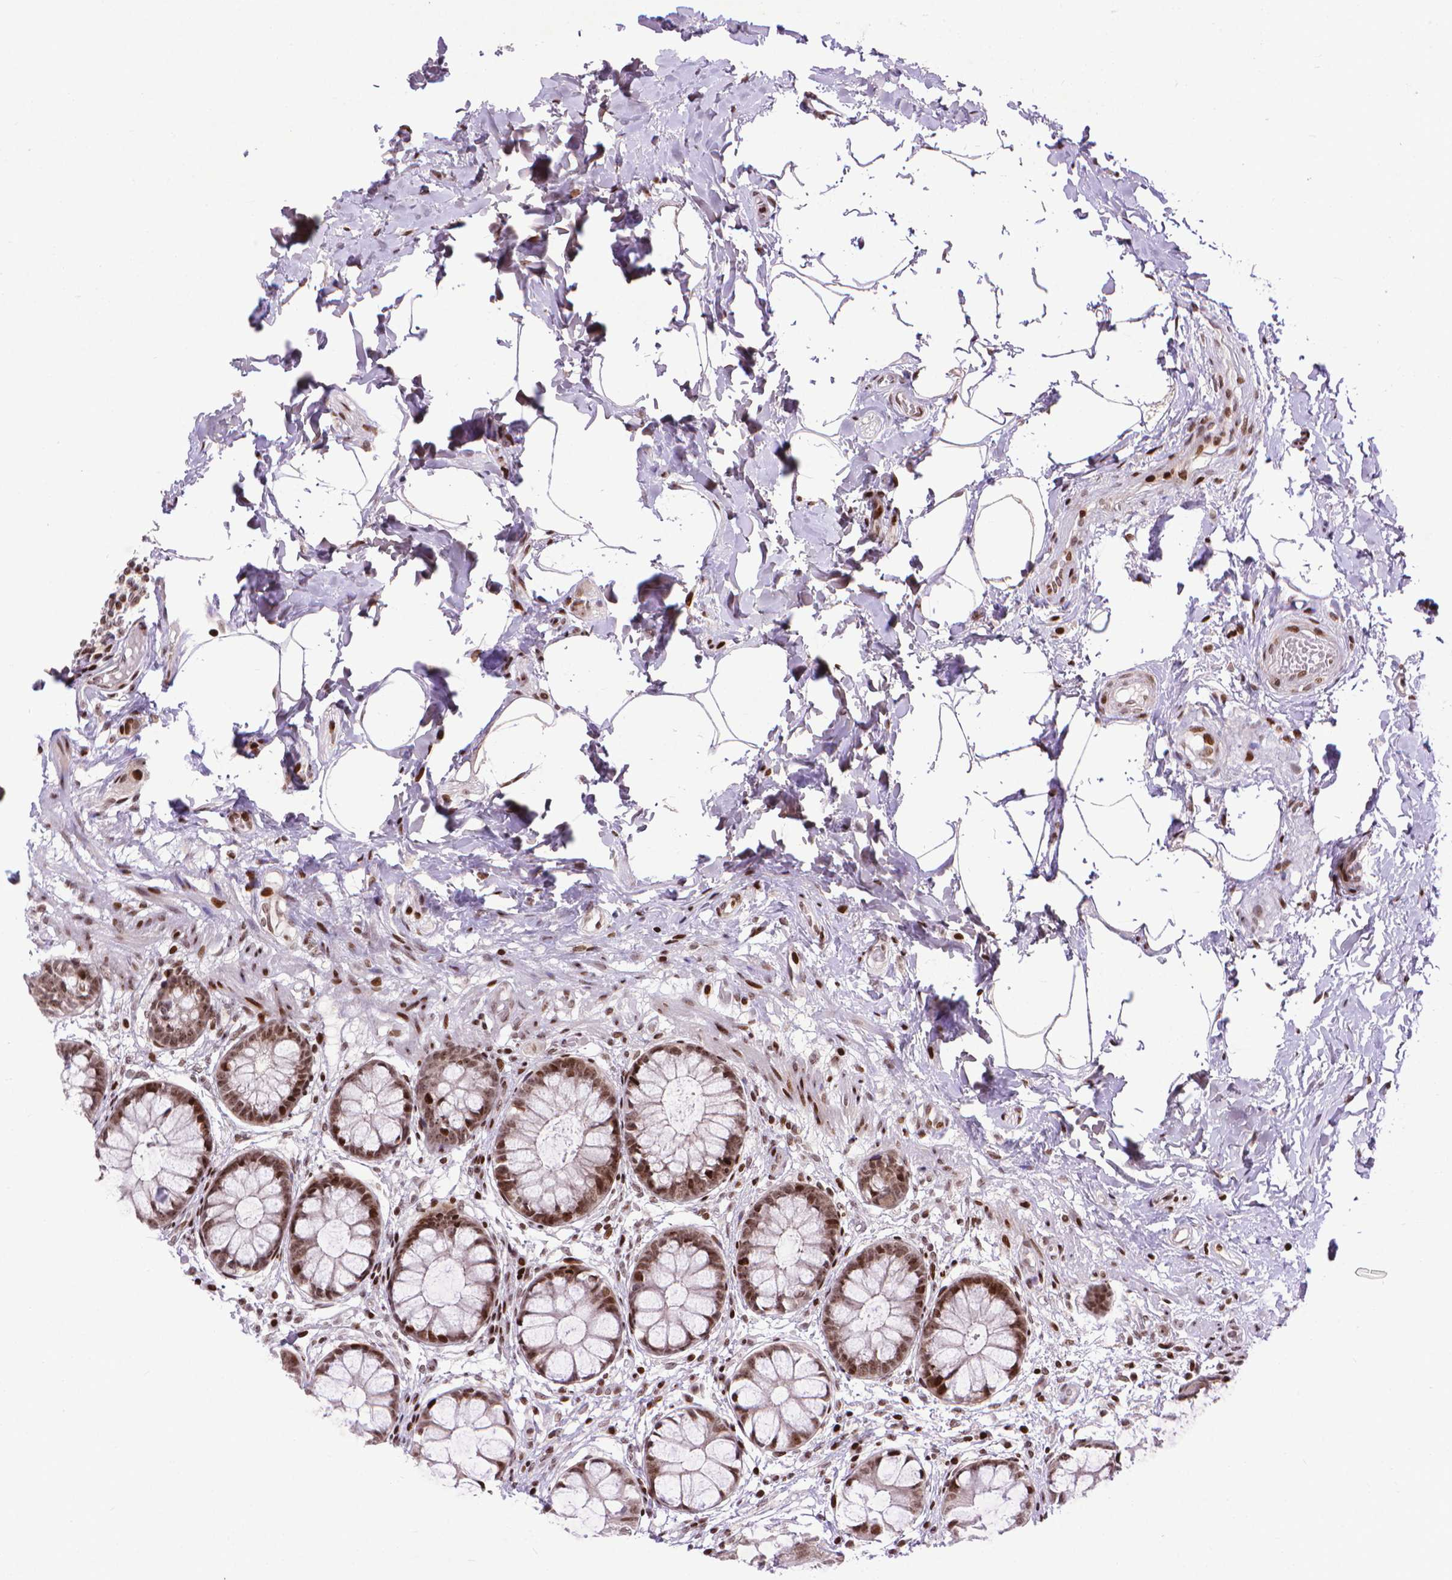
{"staining": {"intensity": "moderate", "quantity": ">75%", "location": "nuclear"}, "tissue": "rectum", "cell_type": "Glandular cells", "image_type": "normal", "snomed": [{"axis": "morphology", "description": "Normal tissue, NOS"}, {"axis": "topography", "description": "Rectum"}], "caption": "The histopathology image reveals staining of benign rectum, revealing moderate nuclear protein positivity (brown color) within glandular cells.", "gene": "AMER1", "patient": {"sex": "female", "age": 62}}